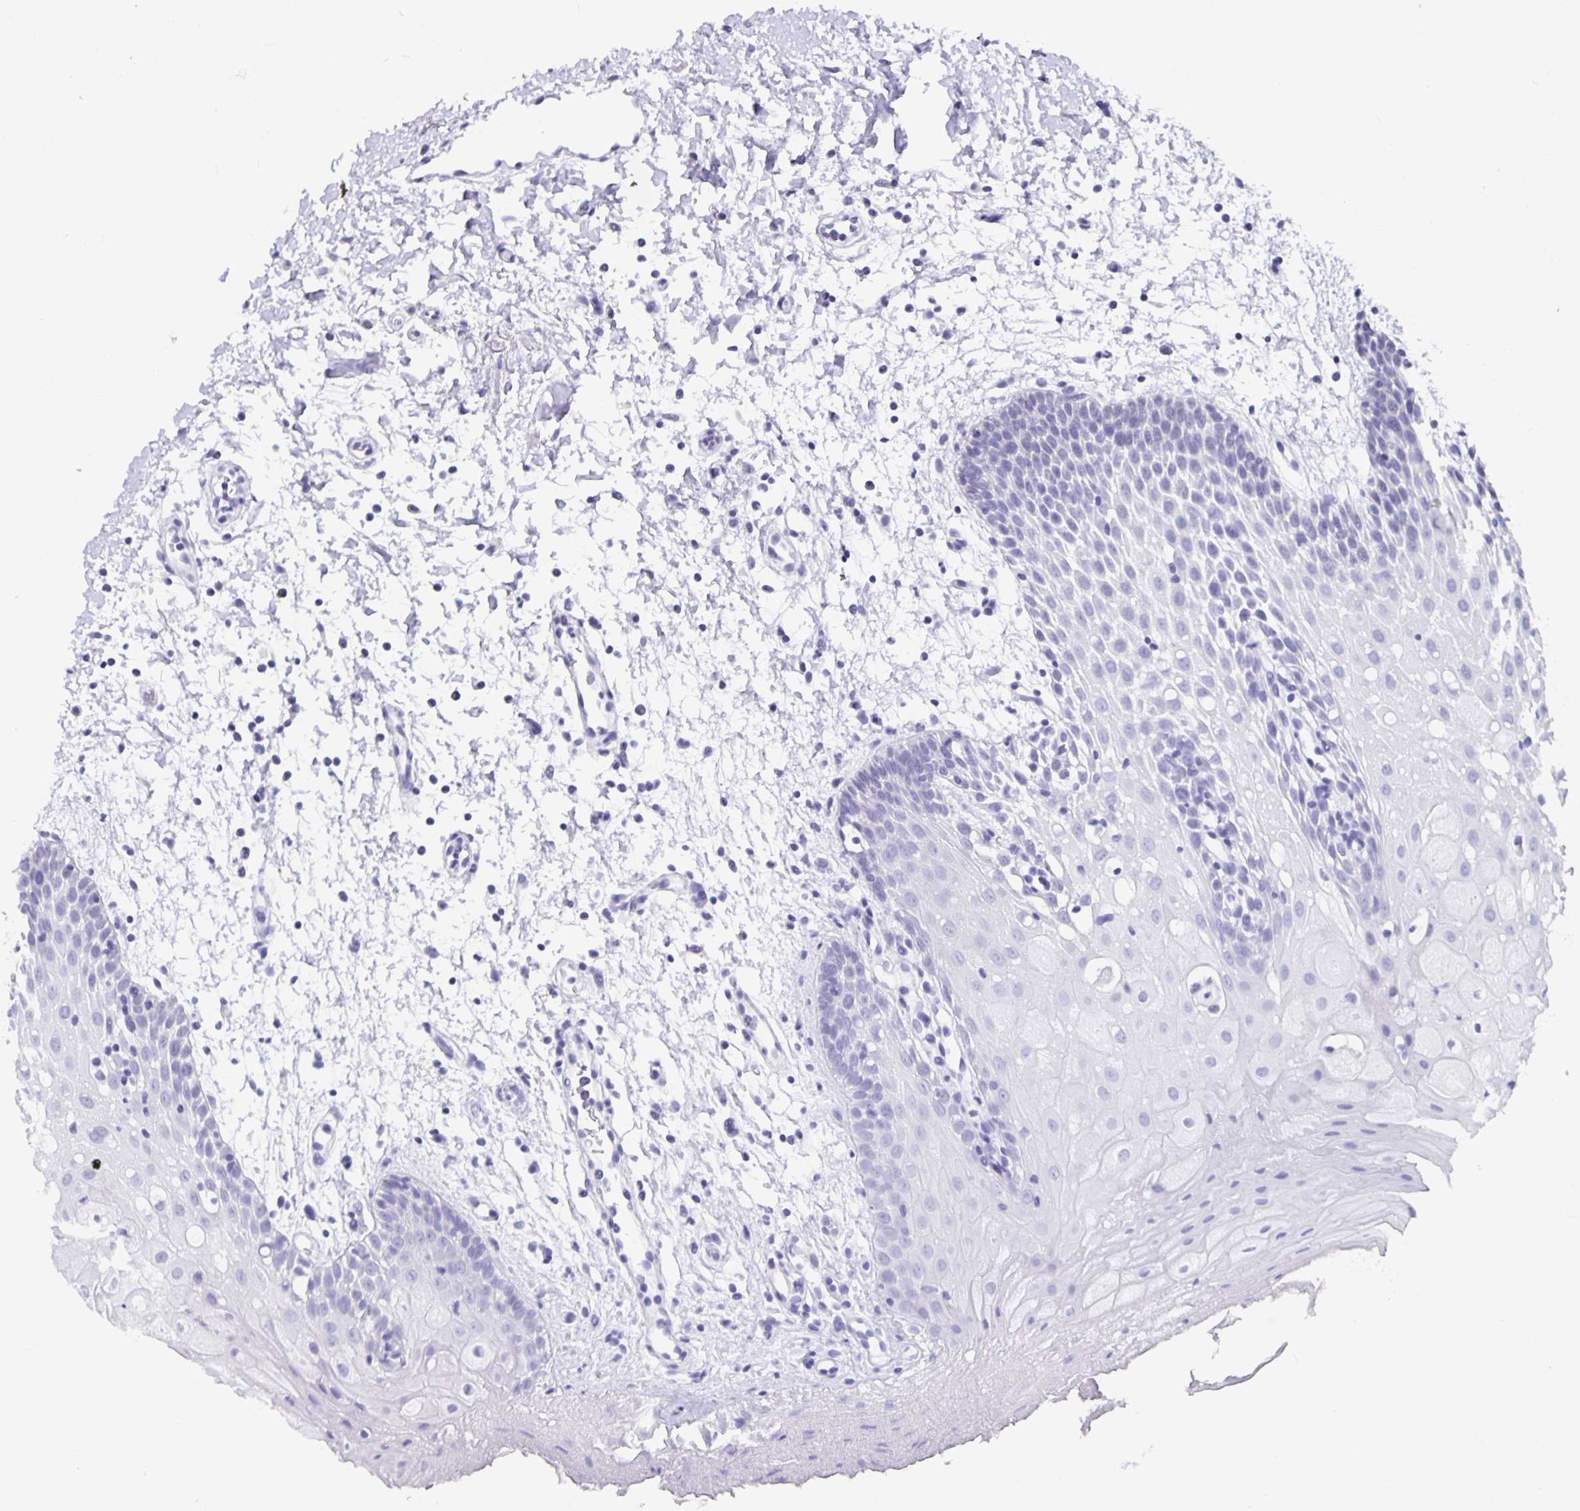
{"staining": {"intensity": "negative", "quantity": "none", "location": "none"}, "tissue": "oral mucosa", "cell_type": "Squamous epithelial cells", "image_type": "normal", "snomed": [{"axis": "morphology", "description": "Normal tissue, NOS"}, {"axis": "morphology", "description": "Squamous cell carcinoma, NOS"}, {"axis": "topography", "description": "Oral tissue"}, {"axis": "topography", "description": "Tounge, NOS"}, {"axis": "topography", "description": "Head-Neck"}], "caption": "DAB immunohistochemical staining of benign human oral mucosa exhibits no significant positivity in squamous epithelial cells.", "gene": "OLIG2", "patient": {"sex": "male", "age": 62}}